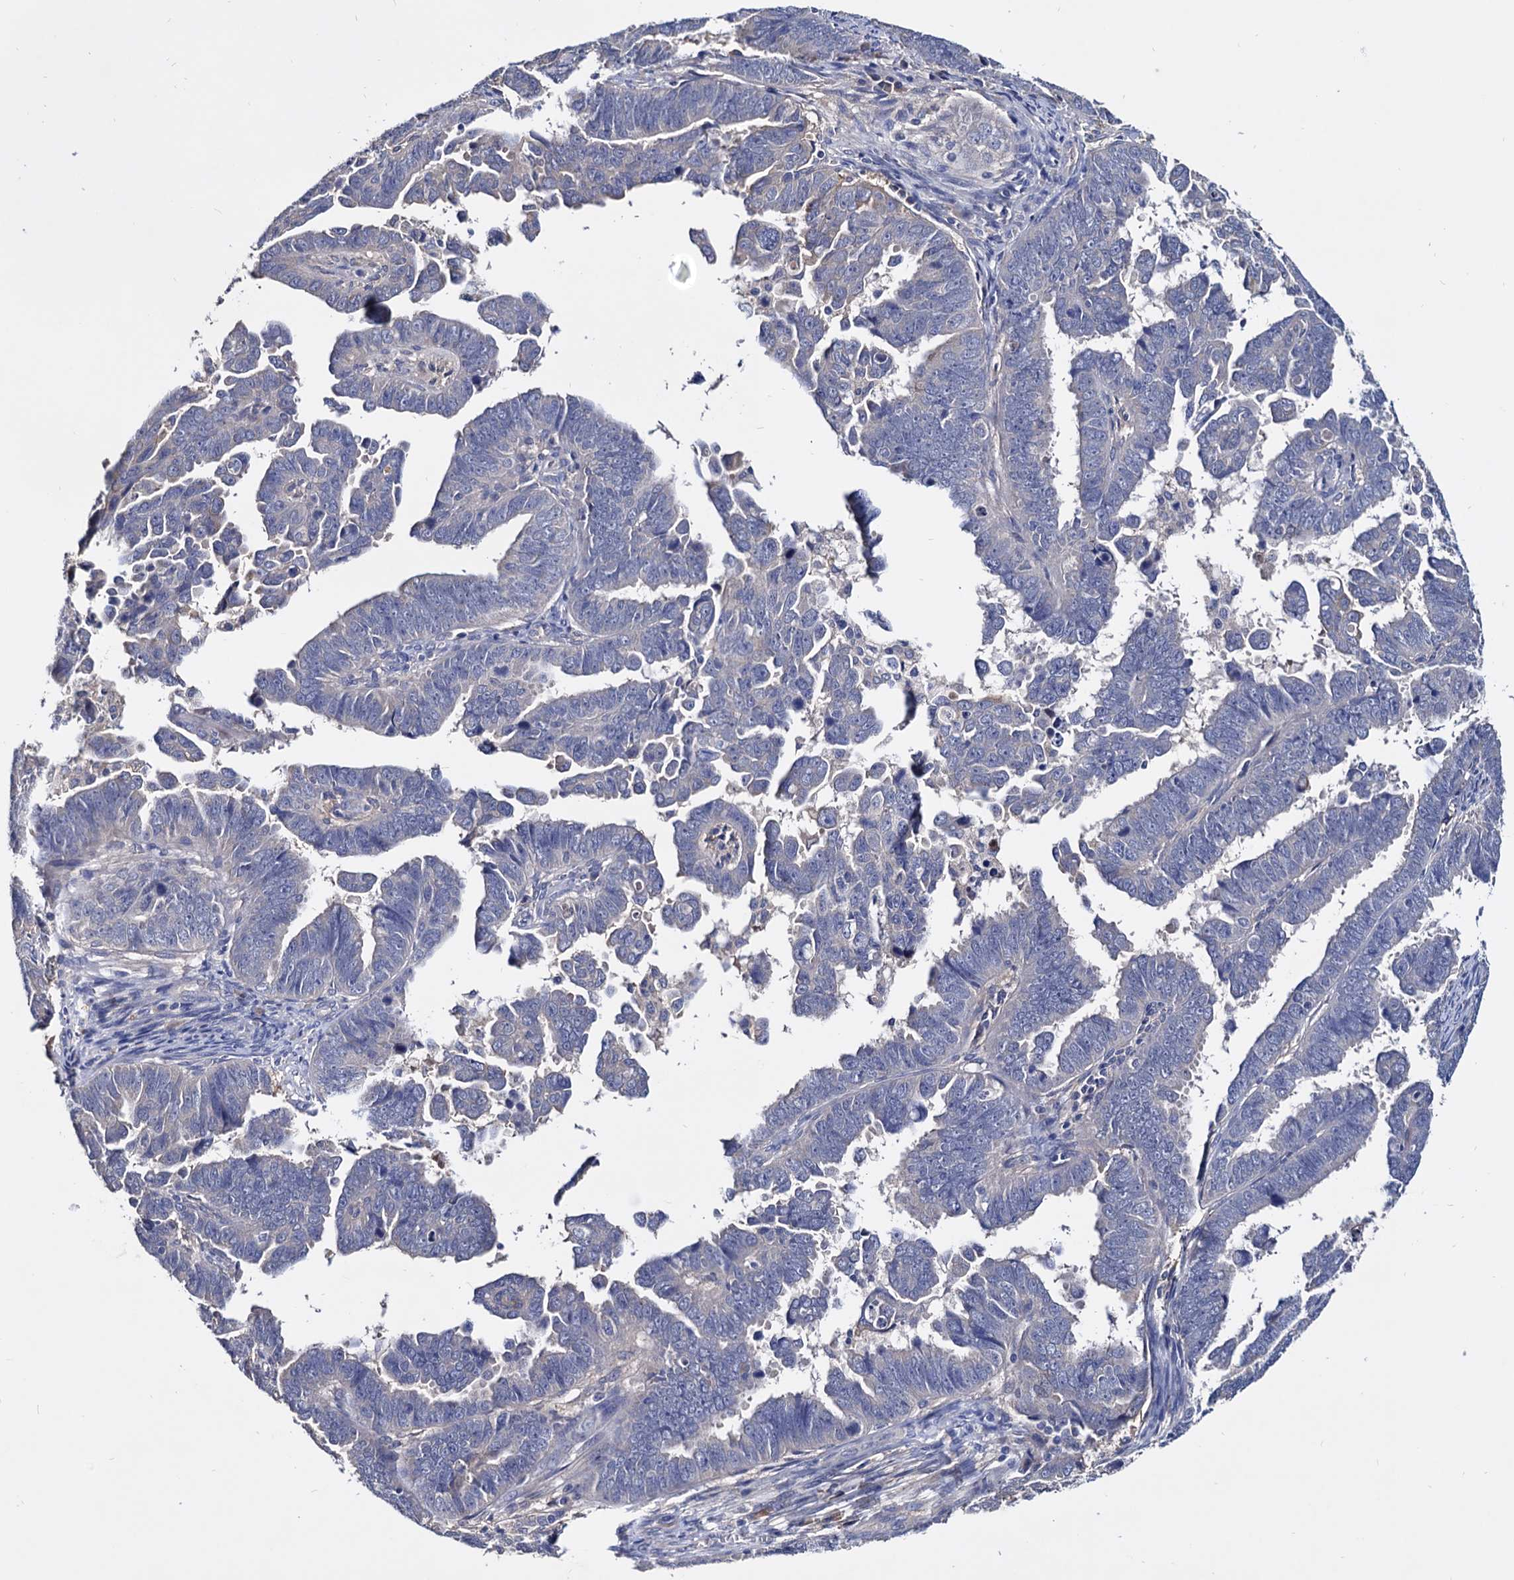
{"staining": {"intensity": "negative", "quantity": "none", "location": "none"}, "tissue": "endometrial cancer", "cell_type": "Tumor cells", "image_type": "cancer", "snomed": [{"axis": "morphology", "description": "Adenocarcinoma, NOS"}, {"axis": "topography", "description": "Endometrium"}], "caption": "This is a image of immunohistochemistry staining of endometrial cancer (adenocarcinoma), which shows no staining in tumor cells.", "gene": "NPAS4", "patient": {"sex": "female", "age": 75}}